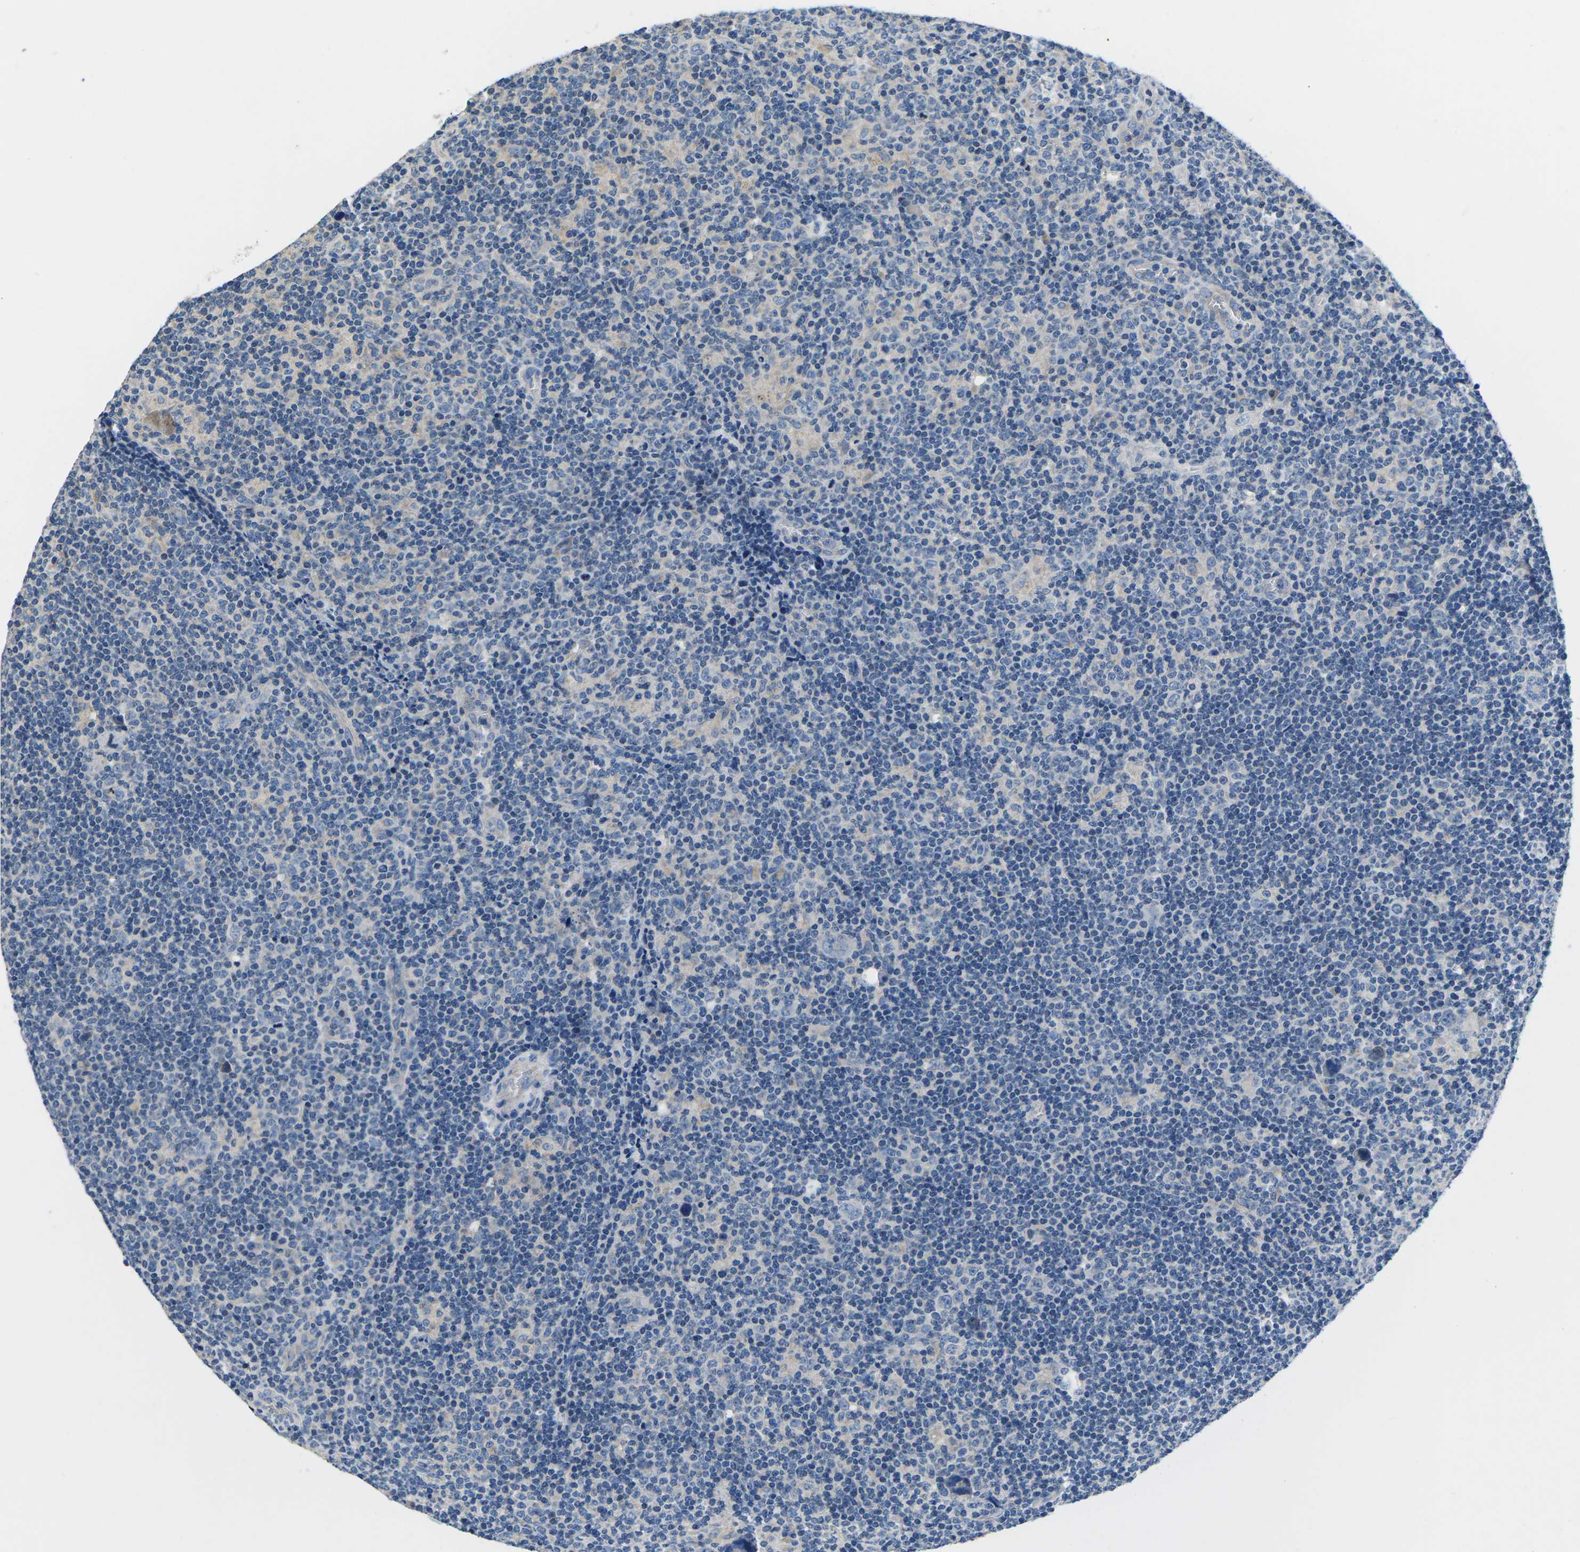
{"staining": {"intensity": "negative", "quantity": "none", "location": "none"}, "tissue": "lymphoma", "cell_type": "Tumor cells", "image_type": "cancer", "snomed": [{"axis": "morphology", "description": "Hodgkin's disease, NOS"}, {"axis": "topography", "description": "Lymph node"}], "caption": "This is an immunohistochemistry (IHC) micrograph of Hodgkin's disease. There is no positivity in tumor cells.", "gene": "PDCD6IP", "patient": {"sex": "female", "age": 57}}